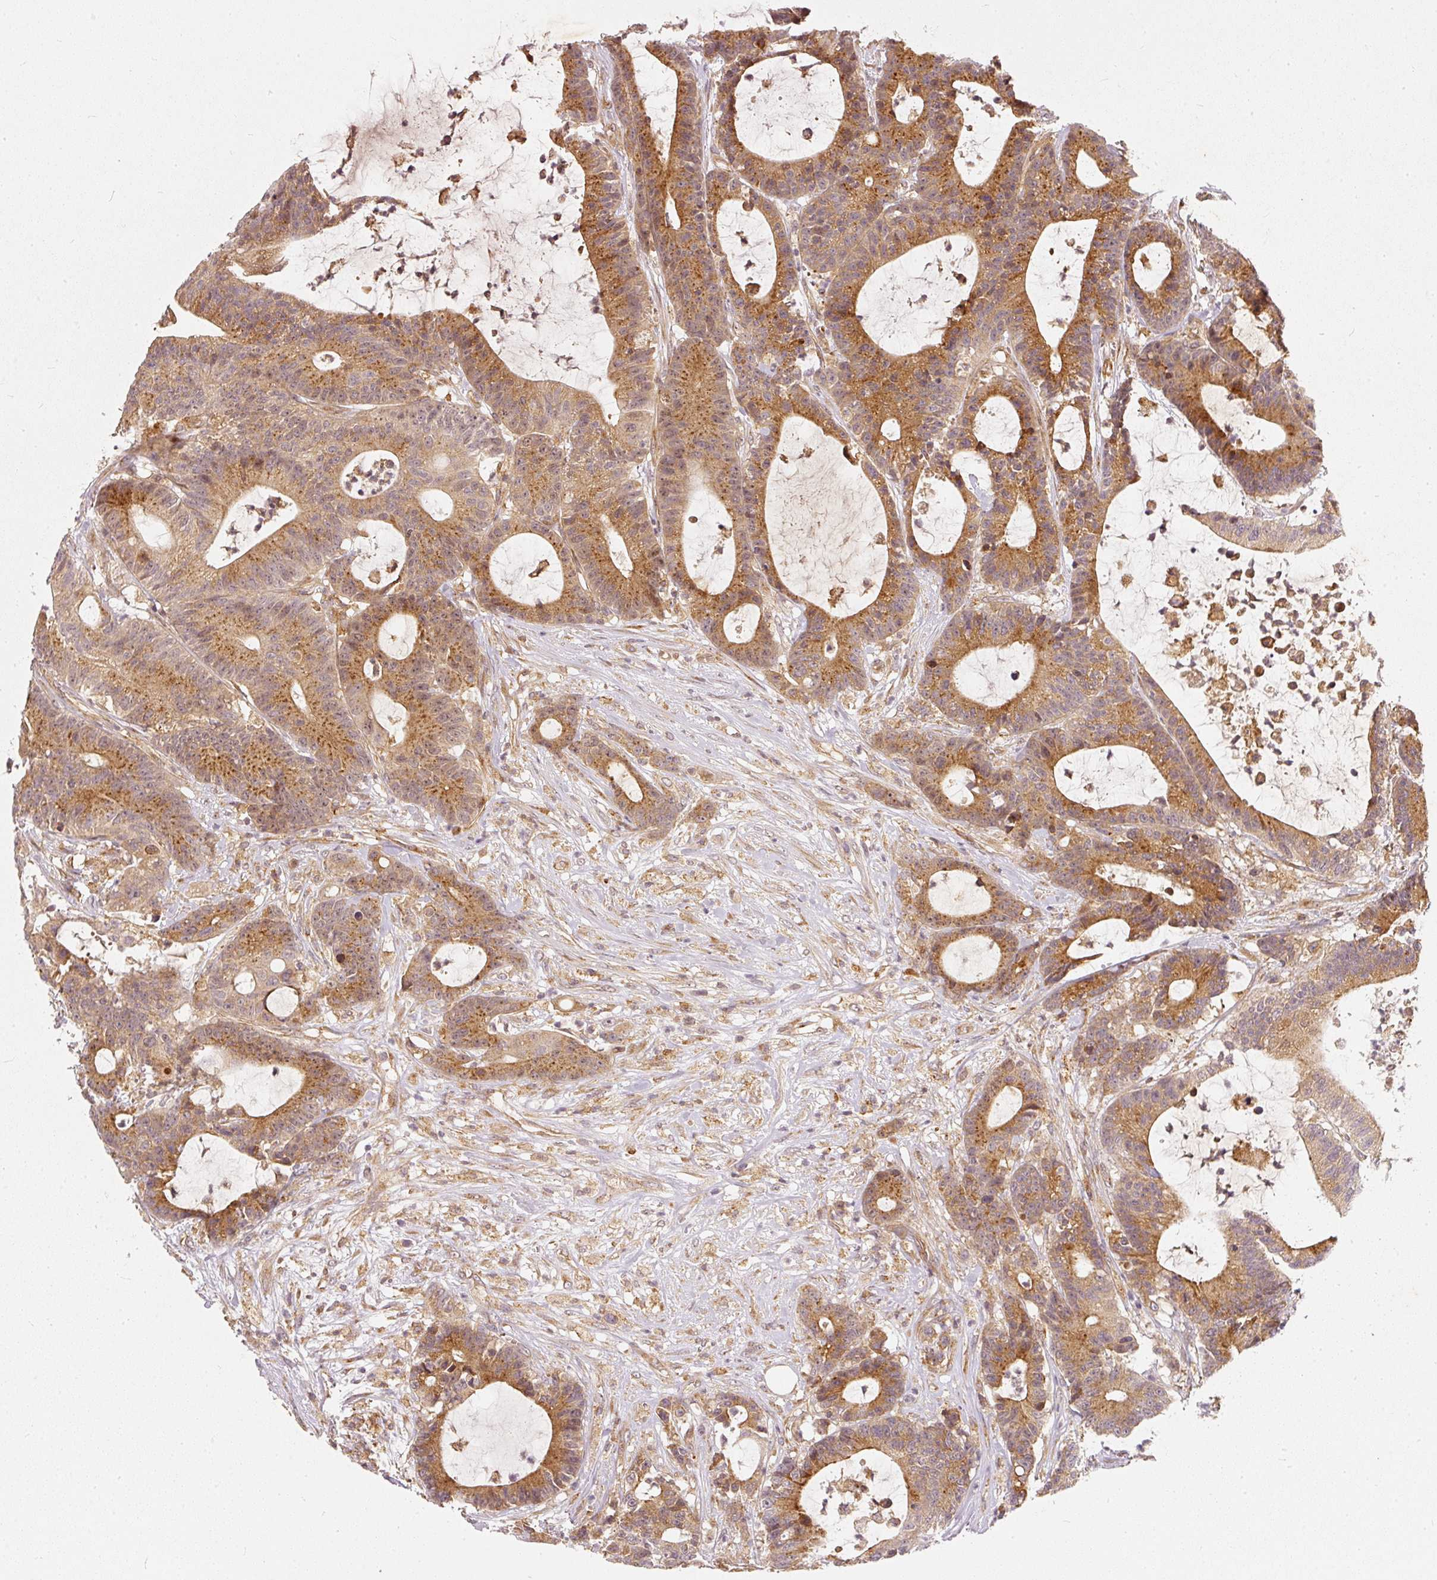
{"staining": {"intensity": "moderate", "quantity": ">75%", "location": "cytoplasmic/membranous"}, "tissue": "colorectal cancer", "cell_type": "Tumor cells", "image_type": "cancer", "snomed": [{"axis": "morphology", "description": "Adenocarcinoma, NOS"}, {"axis": "topography", "description": "Colon"}], "caption": "Immunohistochemical staining of colorectal cancer demonstrates medium levels of moderate cytoplasmic/membranous protein positivity in approximately >75% of tumor cells.", "gene": "ZNF580", "patient": {"sex": "female", "age": 84}}